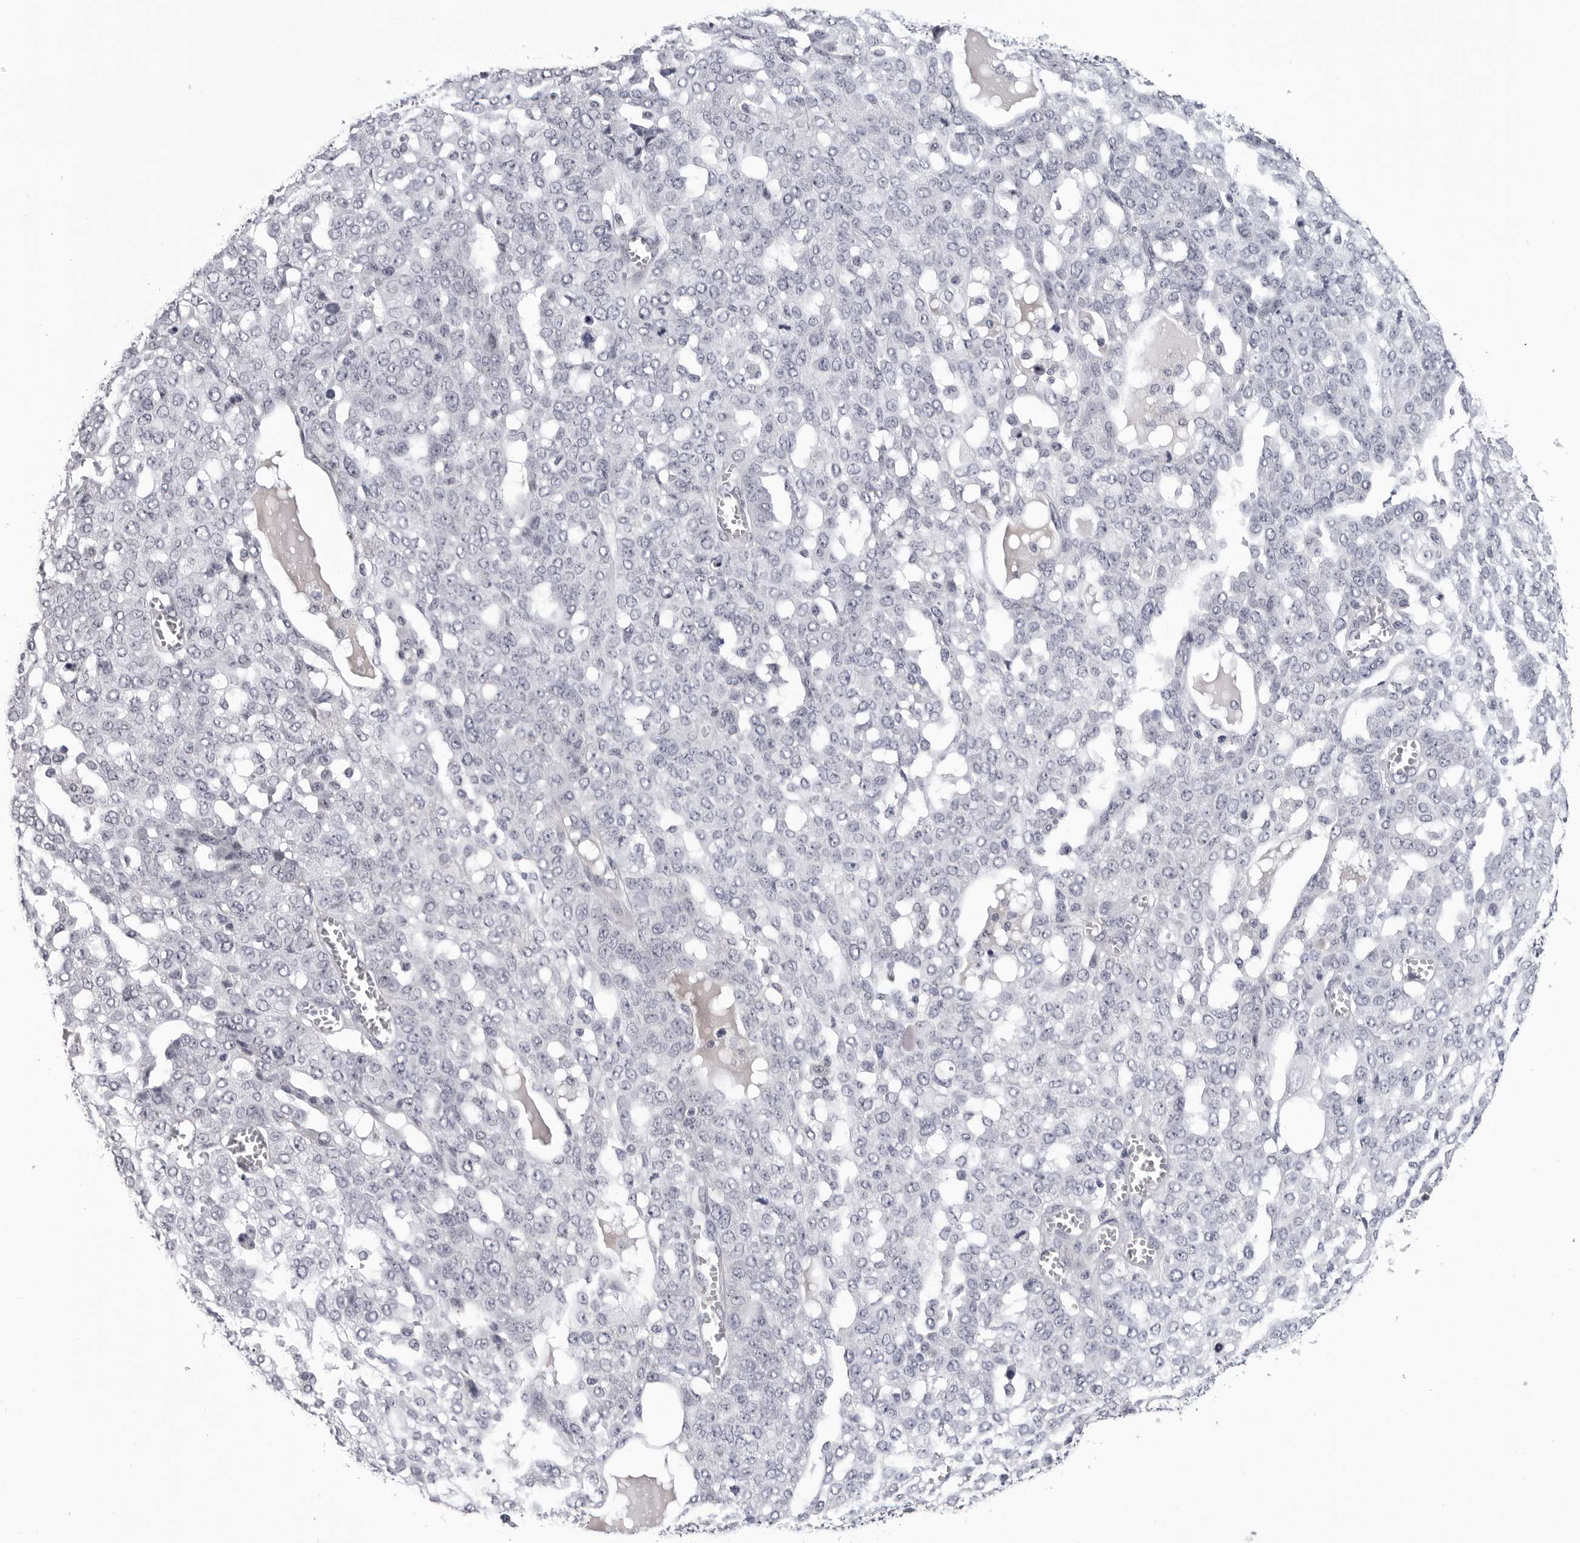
{"staining": {"intensity": "negative", "quantity": "none", "location": "none"}, "tissue": "ovarian cancer", "cell_type": "Tumor cells", "image_type": "cancer", "snomed": [{"axis": "morphology", "description": "Cystadenocarcinoma, serous, NOS"}, {"axis": "topography", "description": "Soft tissue"}, {"axis": "topography", "description": "Ovary"}], "caption": "Immunohistochemistry (IHC) micrograph of neoplastic tissue: human ovarian cancer (serous cystadenocarcinoma) stained with DAB (3,3'-diaminobenzidine) exhibits no significant protein positivity in tumor cells. Brightfield microscopy of IHC stained with DAB (brown) and hematoxylin (blue), captured at high magnification.", "gene": "TRMT13", "patient": {"sex": "female", "age": 57}}